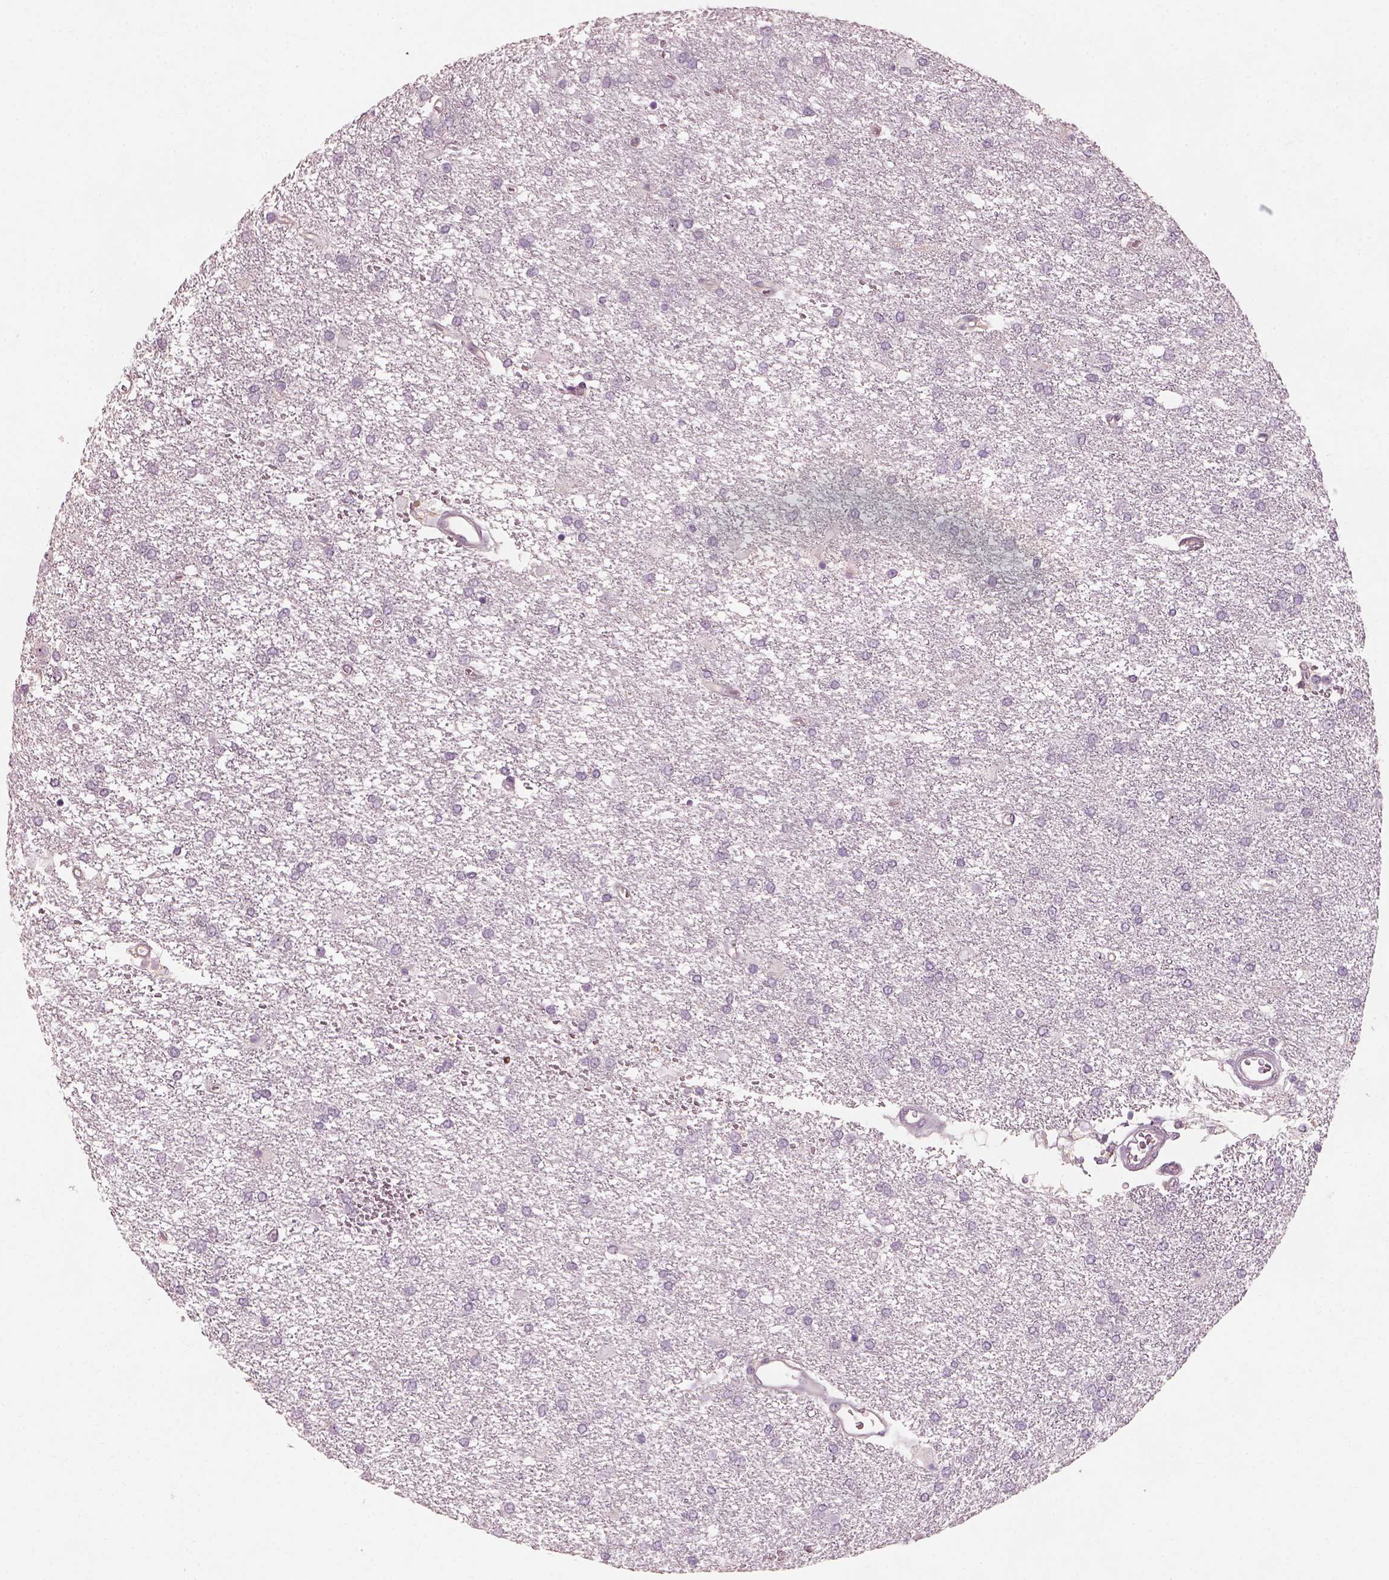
{"staining": {"intensity": "negative", "quantity": "none", "location": "none"}, "tissue": "glioma", "cell_type": "Tumor cells", "image_type": "cancer", "snomed": [{"axis": "morphology", "description": "Glioma, malignant, High grade"}, {"axis": "topography", "description": "Brain"}], "caption": "This is an immunohistochemistry (IHC) photomicrograph of glioma. There is no positivity in tumor cells.", "gene": "CDS1", "patient": {"sex": "female", "age": 61}}